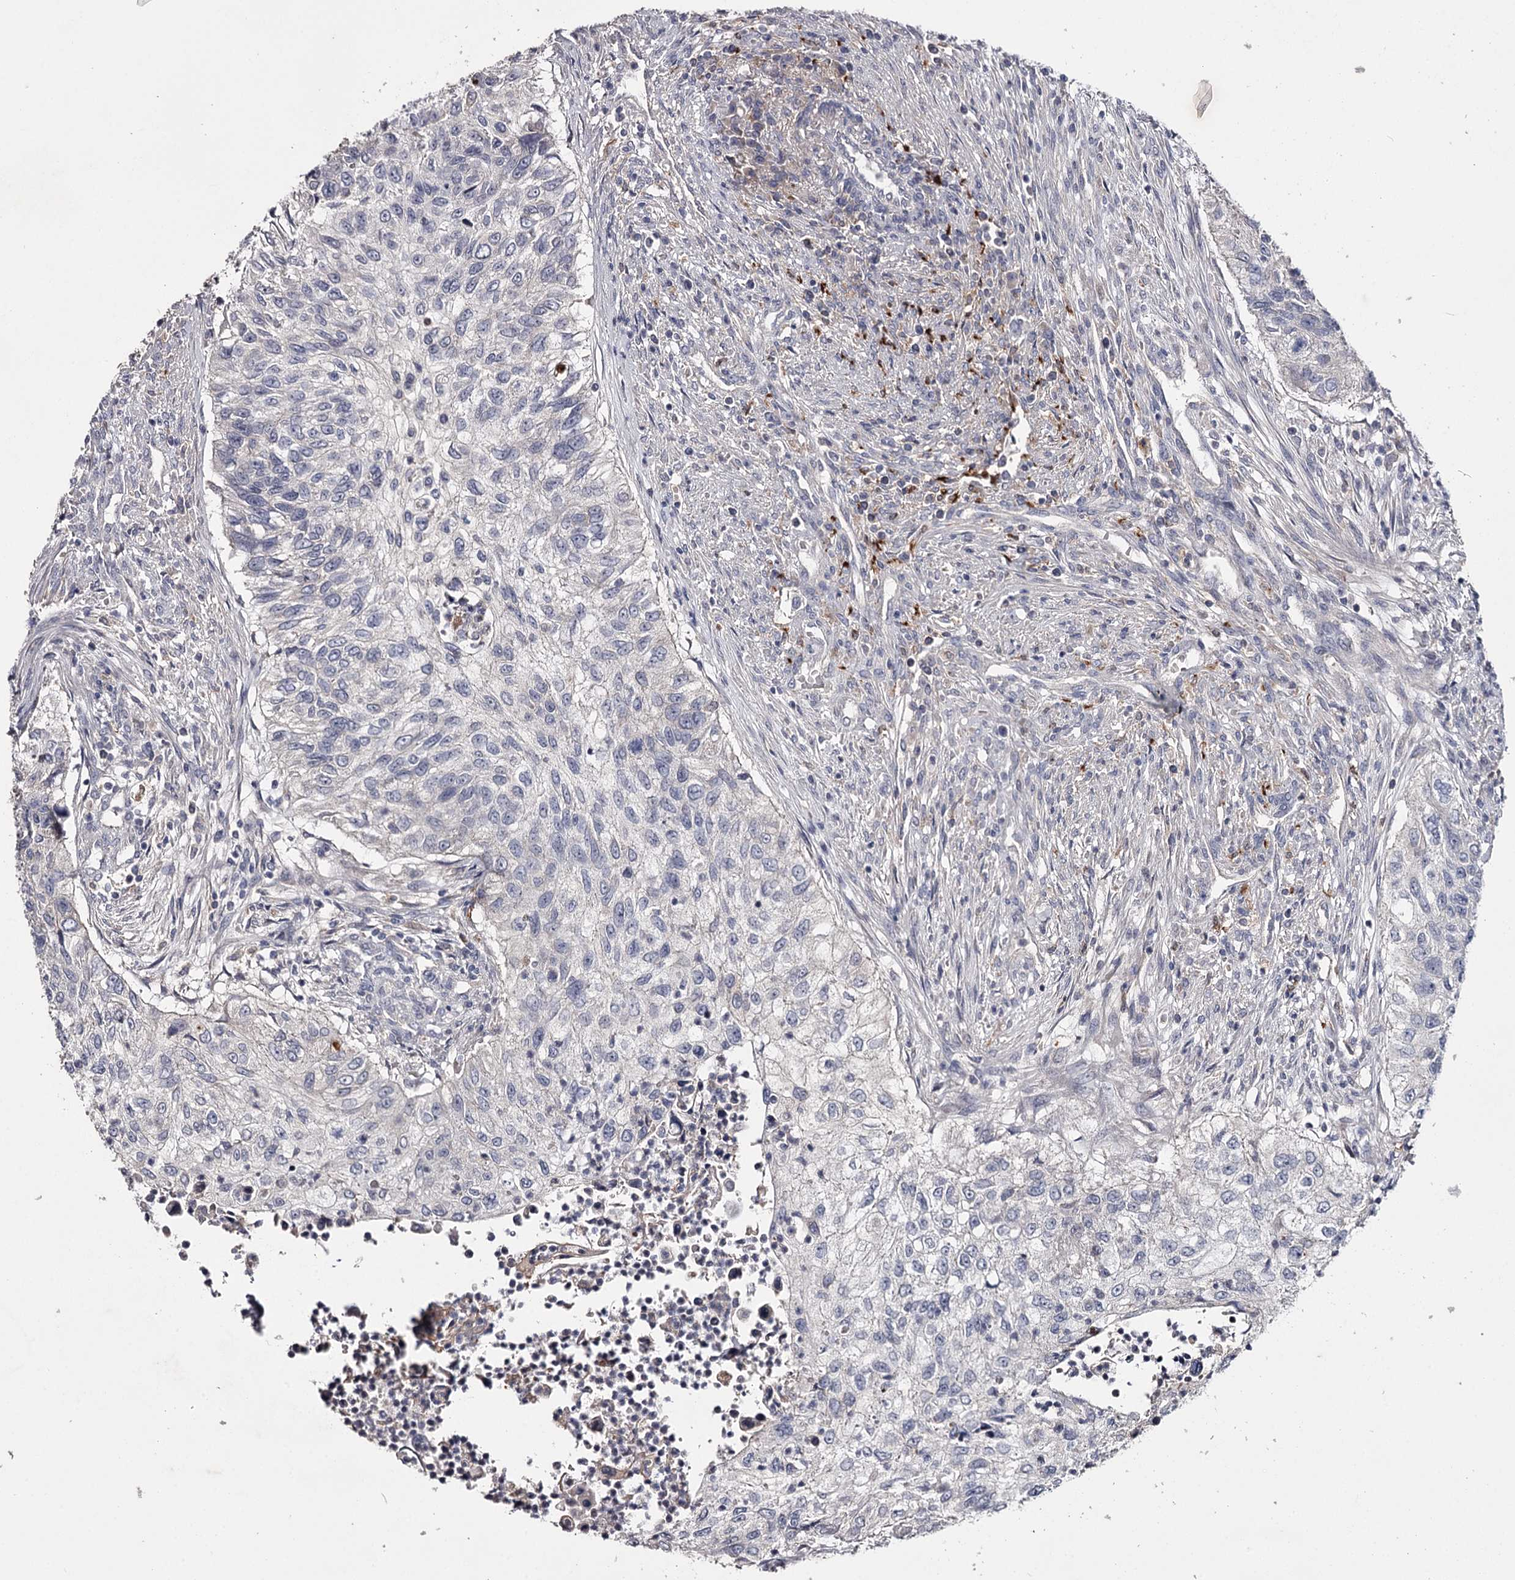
{"staining": {"intensity": "negative", "quantity": "none", "location": "none"}, "tissue": "urothelial cancer", "cell_type": "Tumor cells", "image_type": "cancer", "snomed": [{"axis": "morphology", "description": "Urothelial carcinoma, High grade"}, {"axis": "topography", "description": "Urinary bladder"}], "caption": "An immunohistochemistry micrograph of high-grade urothelial carcinoma is shown. There is no staining in tumor cells of high-grade urothelial carcinoma.", "gene": "FDXACB1", "patient": {"sex": "female", "age": 60}}